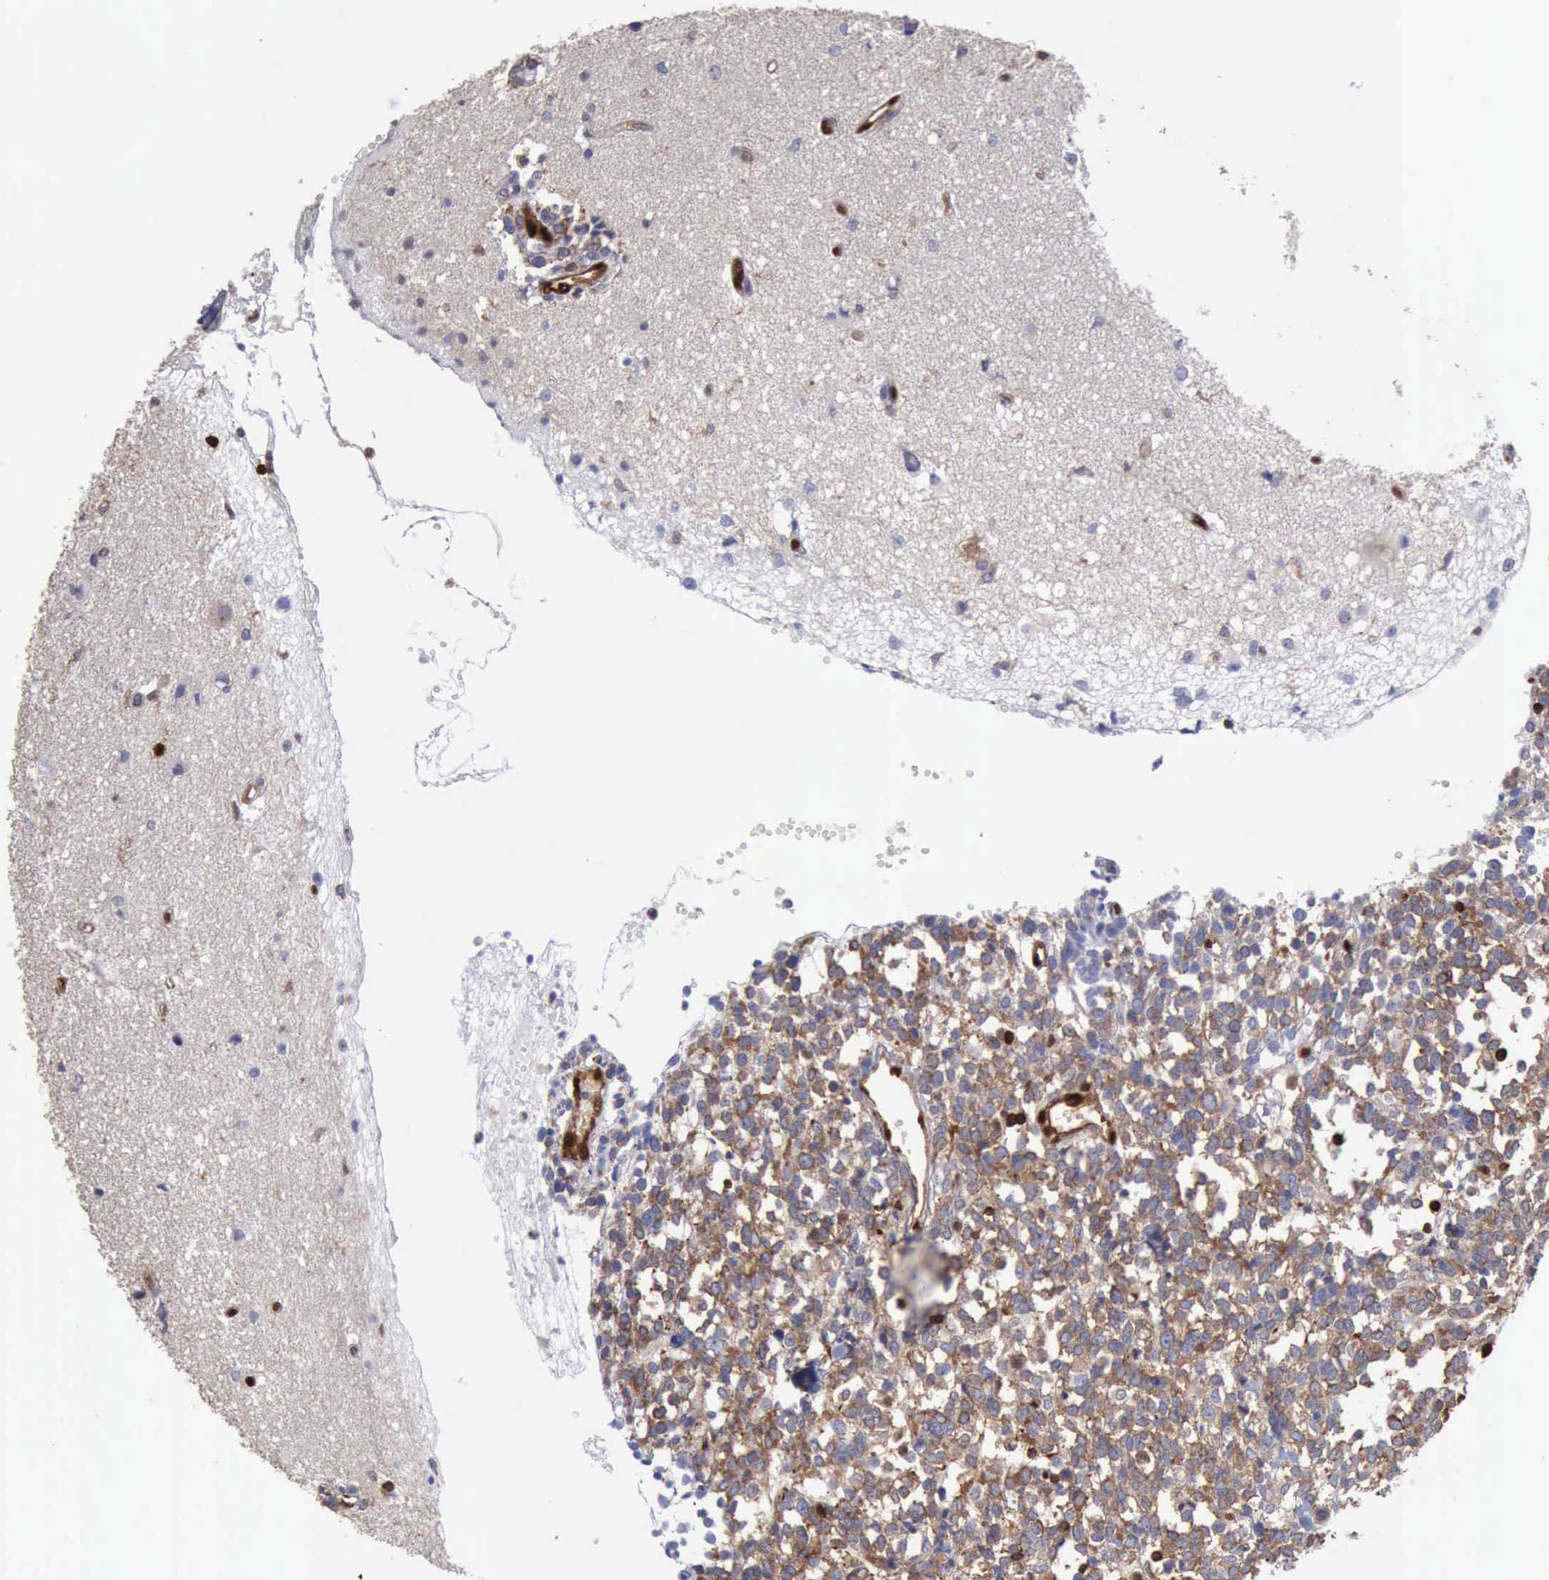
{"staining": {"intensity": "moderate", "quantity": "25%-75%", "location": "cytoplasmic/membranous"}, "tissue": "glioma", "cell_type": "Tumor cells", "image_type": "cancer", "snomed": [{"axis": "morphology", "description": "Glioma, malignant, High grade"}, {"axis": "topography", "description": "Brain"}], "caption": "Glioma stained for a protein demonstrates moderate cytoplasmic/membranous positivity in tumor cells.", "gene": "PDCD4", "patient": {"sex": "male", "age": 66}}